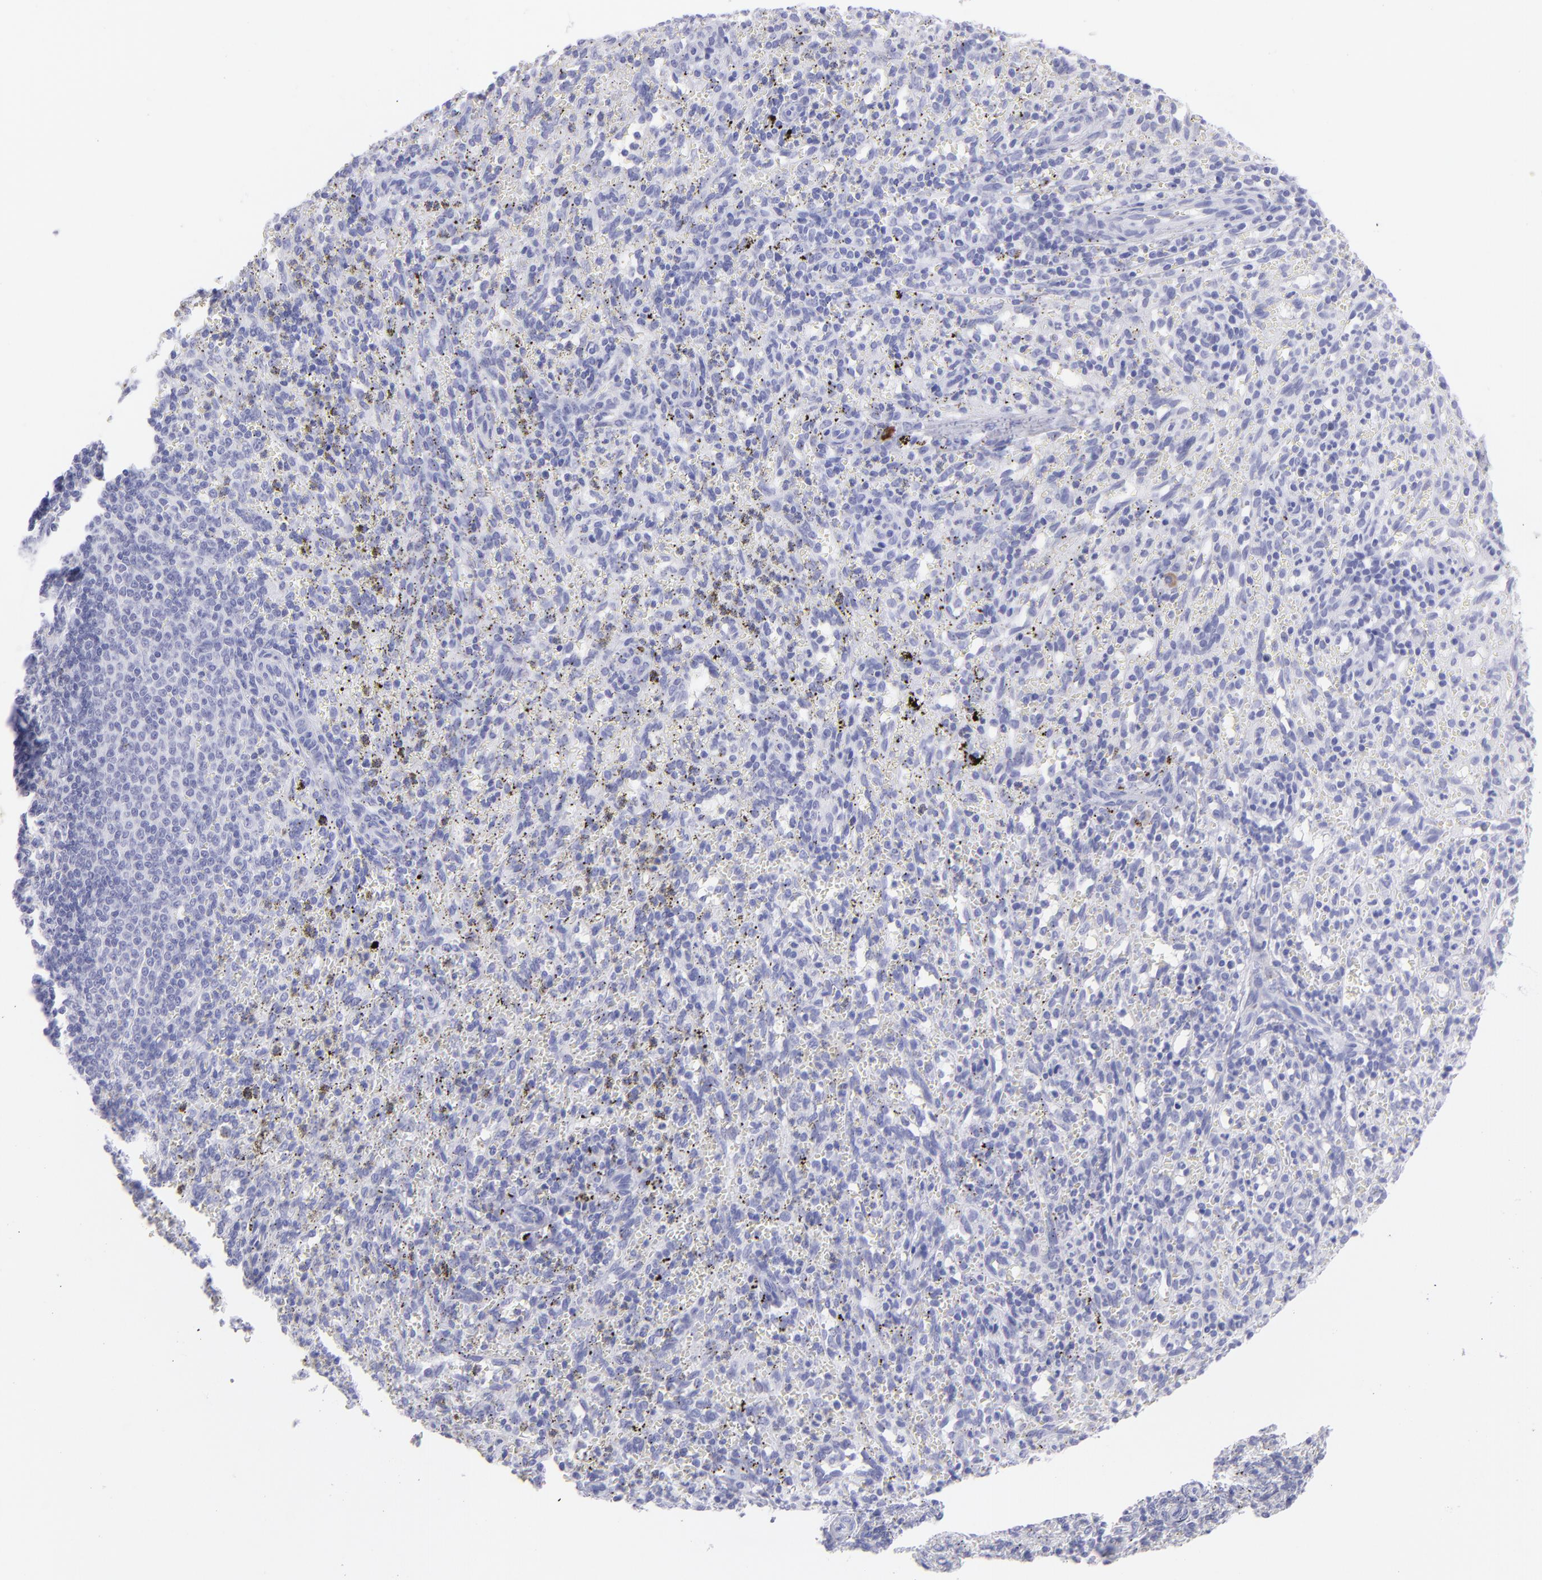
{"staining": {"intensity": "negative", "quantity": "none", "location": "none"}, "tissue": "spleen", "cell_type": "Cells in red pulp", "image_type": "normal", "snomed": [{"axis": "morphology", "description": "Normal tissue, NOS"}, {"axis": "topography", "description": "Spleen"}], "caption": "Micrograph shows no protein expression in cells in red pulp of normal spleen. (Brightfield microscopy of DAB (3,3'-diaminobenzidine) immunohistochemistry at high magnification).", "gene": "SLC1A2", "patient": {"sex": "female", "age": 10}}